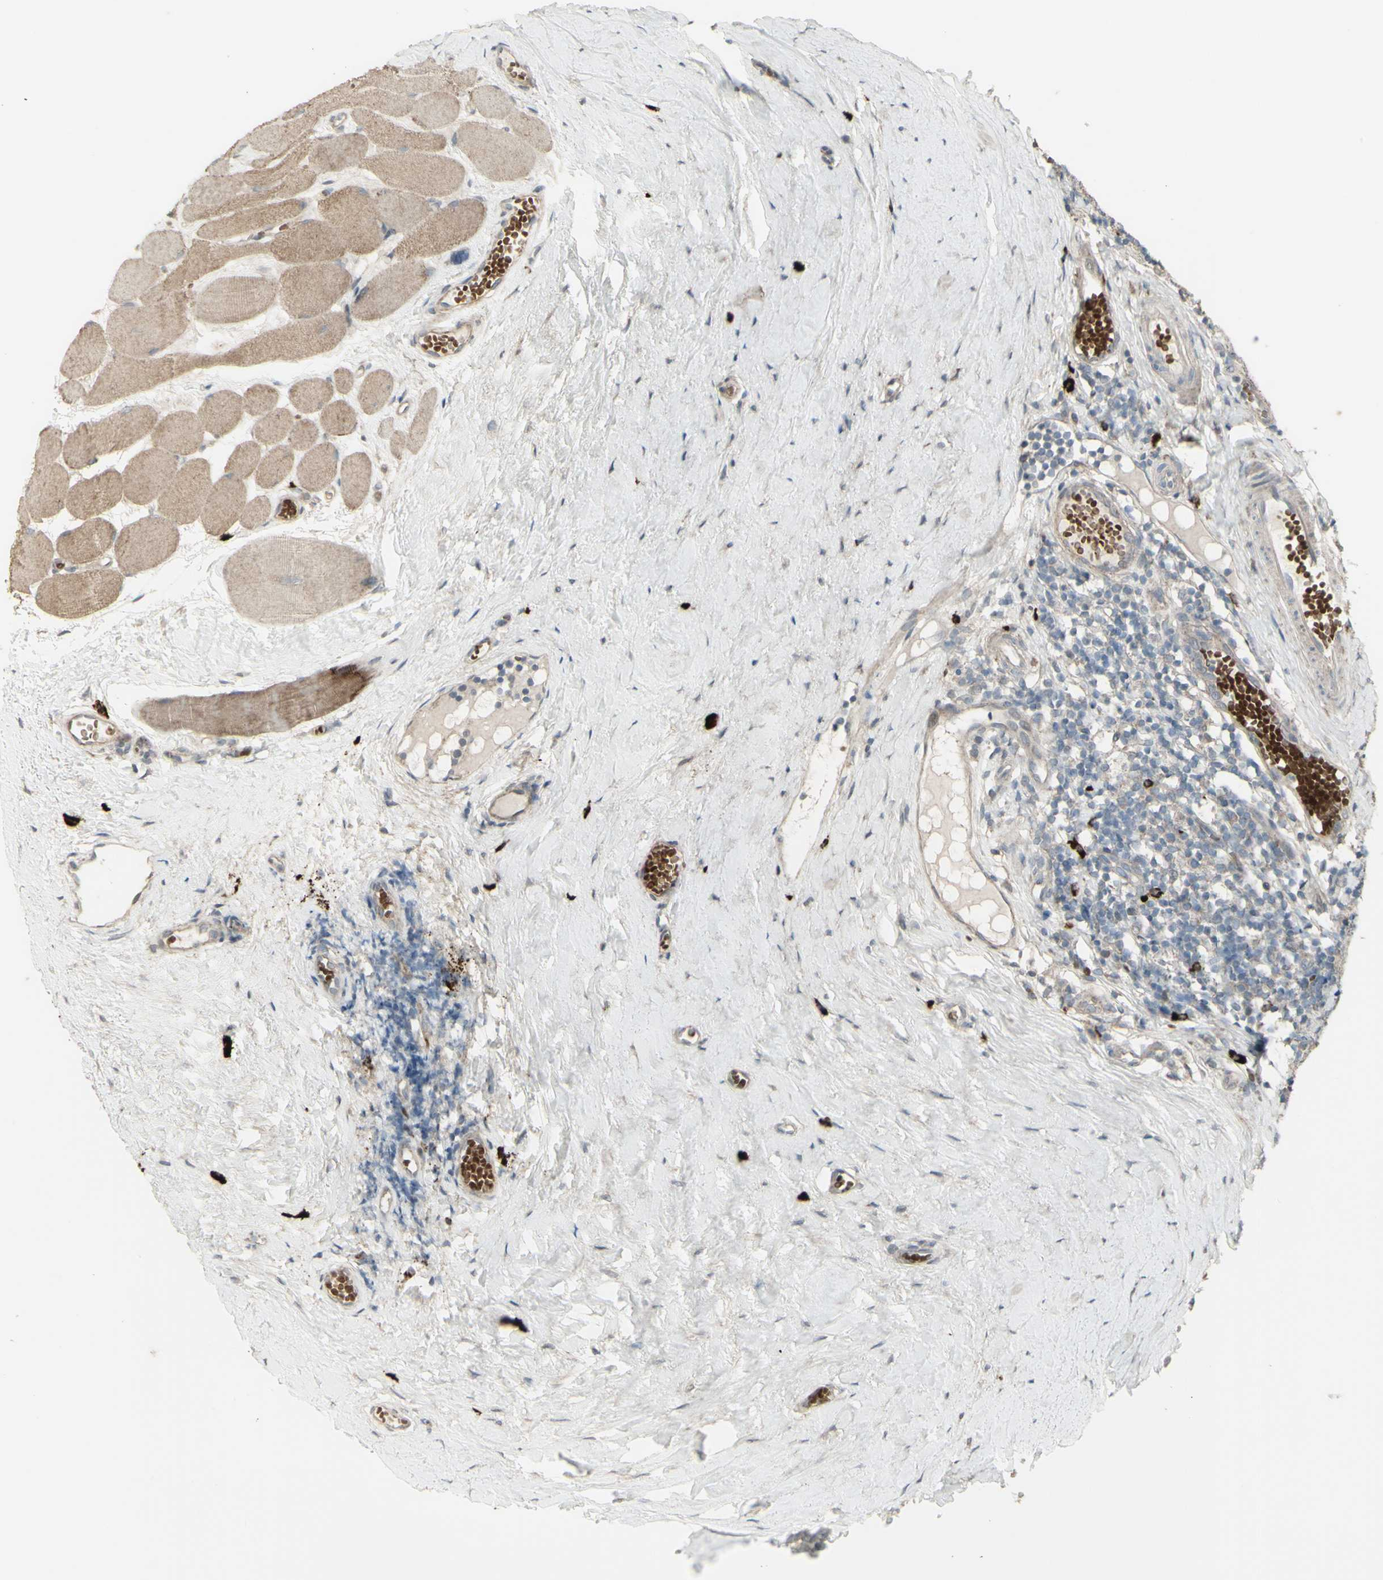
{"staining": {"intensity": "weak", "quantity": ">75%", "location": "cytoplasmic/membranous"}, "tissue": "tonsil", "cell_type": "Germinal center cells", "image_type": "normal", "snomed": [{"axis": "morphology", "description": "Normal tissue, NOS"}, {"axis": "topography", "description": "Tonsil"}], "caption": "DAB (3,3'-diaminobenzidine) immunohistochemical staining of unremarkable human tonsil exhibits weak cytoplasmic/membranous protein staining in about >75% of germinal center cells. (Stains: DAB in brown, nuclei in blue, Microscopy: brightfield microscopy at high magnification).", "gene": "GRAMD1B", "patient": {"sex": "female", "age": 19}}